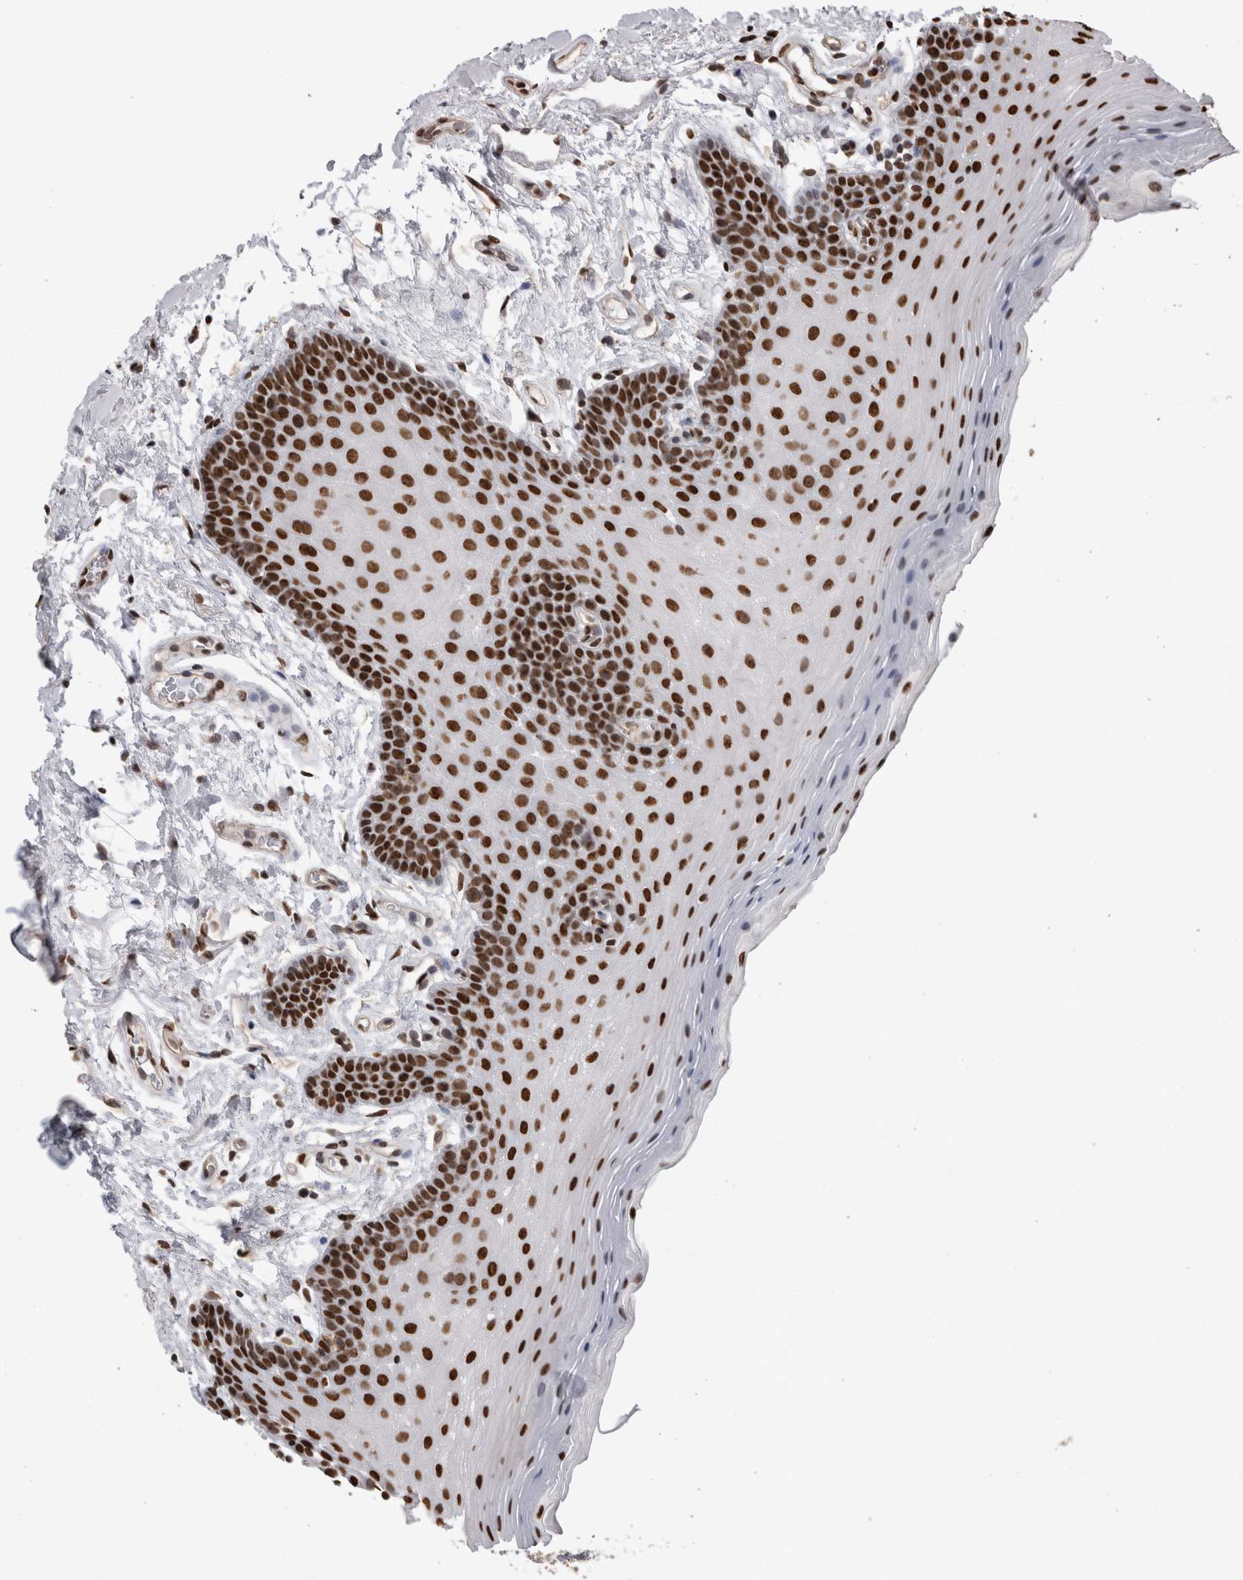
{"staining": {"intensity": "strong", "quantity": ">75%", "location": "nuclear"}, "tissue": "oral mucosa", "cell_type": "Squamous epithelial cells", "image_type": "normal", "snomed": [{"axis": "morphology", "description": "Normal tissue, NOS"}, {"axis": "topography", "description": "Oral tissue"}], "caption": "Immunohistochemical staining of unremarkable oral mucosa shows strong nuclear protein staining in approximately >75% of squamous epithelial cells. (DAB (3,3'-diaminobenzidine) = brown stain, brightfield microscopy at high magnification).", "gene": "HNRNPM", "patient": {"sex": "male", "age": 62}}